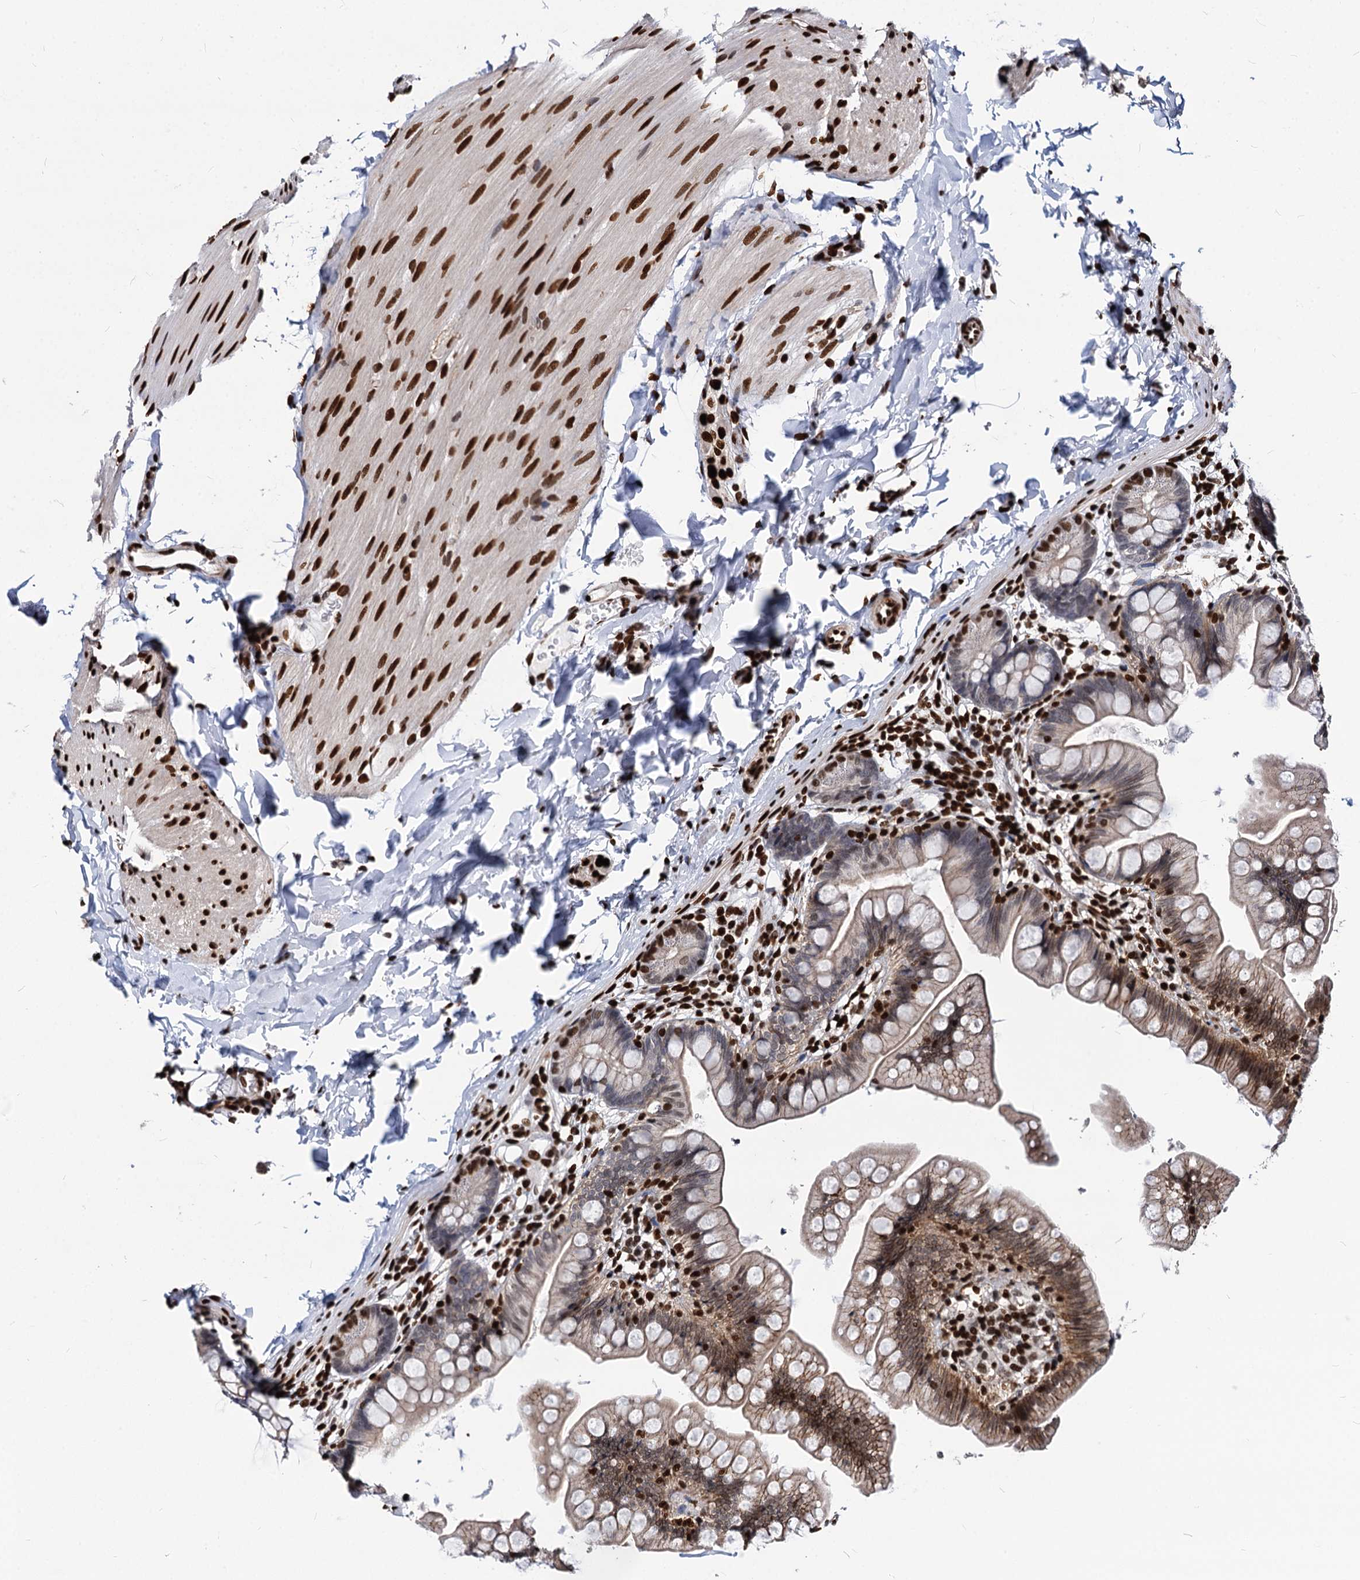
{"staining": {"intensity": "moderate", "quantity": "25%-75%", "location": "cytoplasmic/membranous,nuclear"}, "tissue": "small intestine", "cell_type": "Glandular cells", "image_type": "normal", "snomed": [{"axis": "morphology", "description": "Normal tissue, NOS"}, {"axis": "topography", "description": "Small intestine"}], "caption": "Small intestine stained with DAB (3,3'-diaminobenzidine) immunohistochemistry reveals medium levels of moderate cytoplasmic/membranous,nuclear staining in approximately 25%-75% of glandular cells. Nuclei are stained in blue.", "gene": "MECP2", "patient": {"sex": "male", "age": 7}}